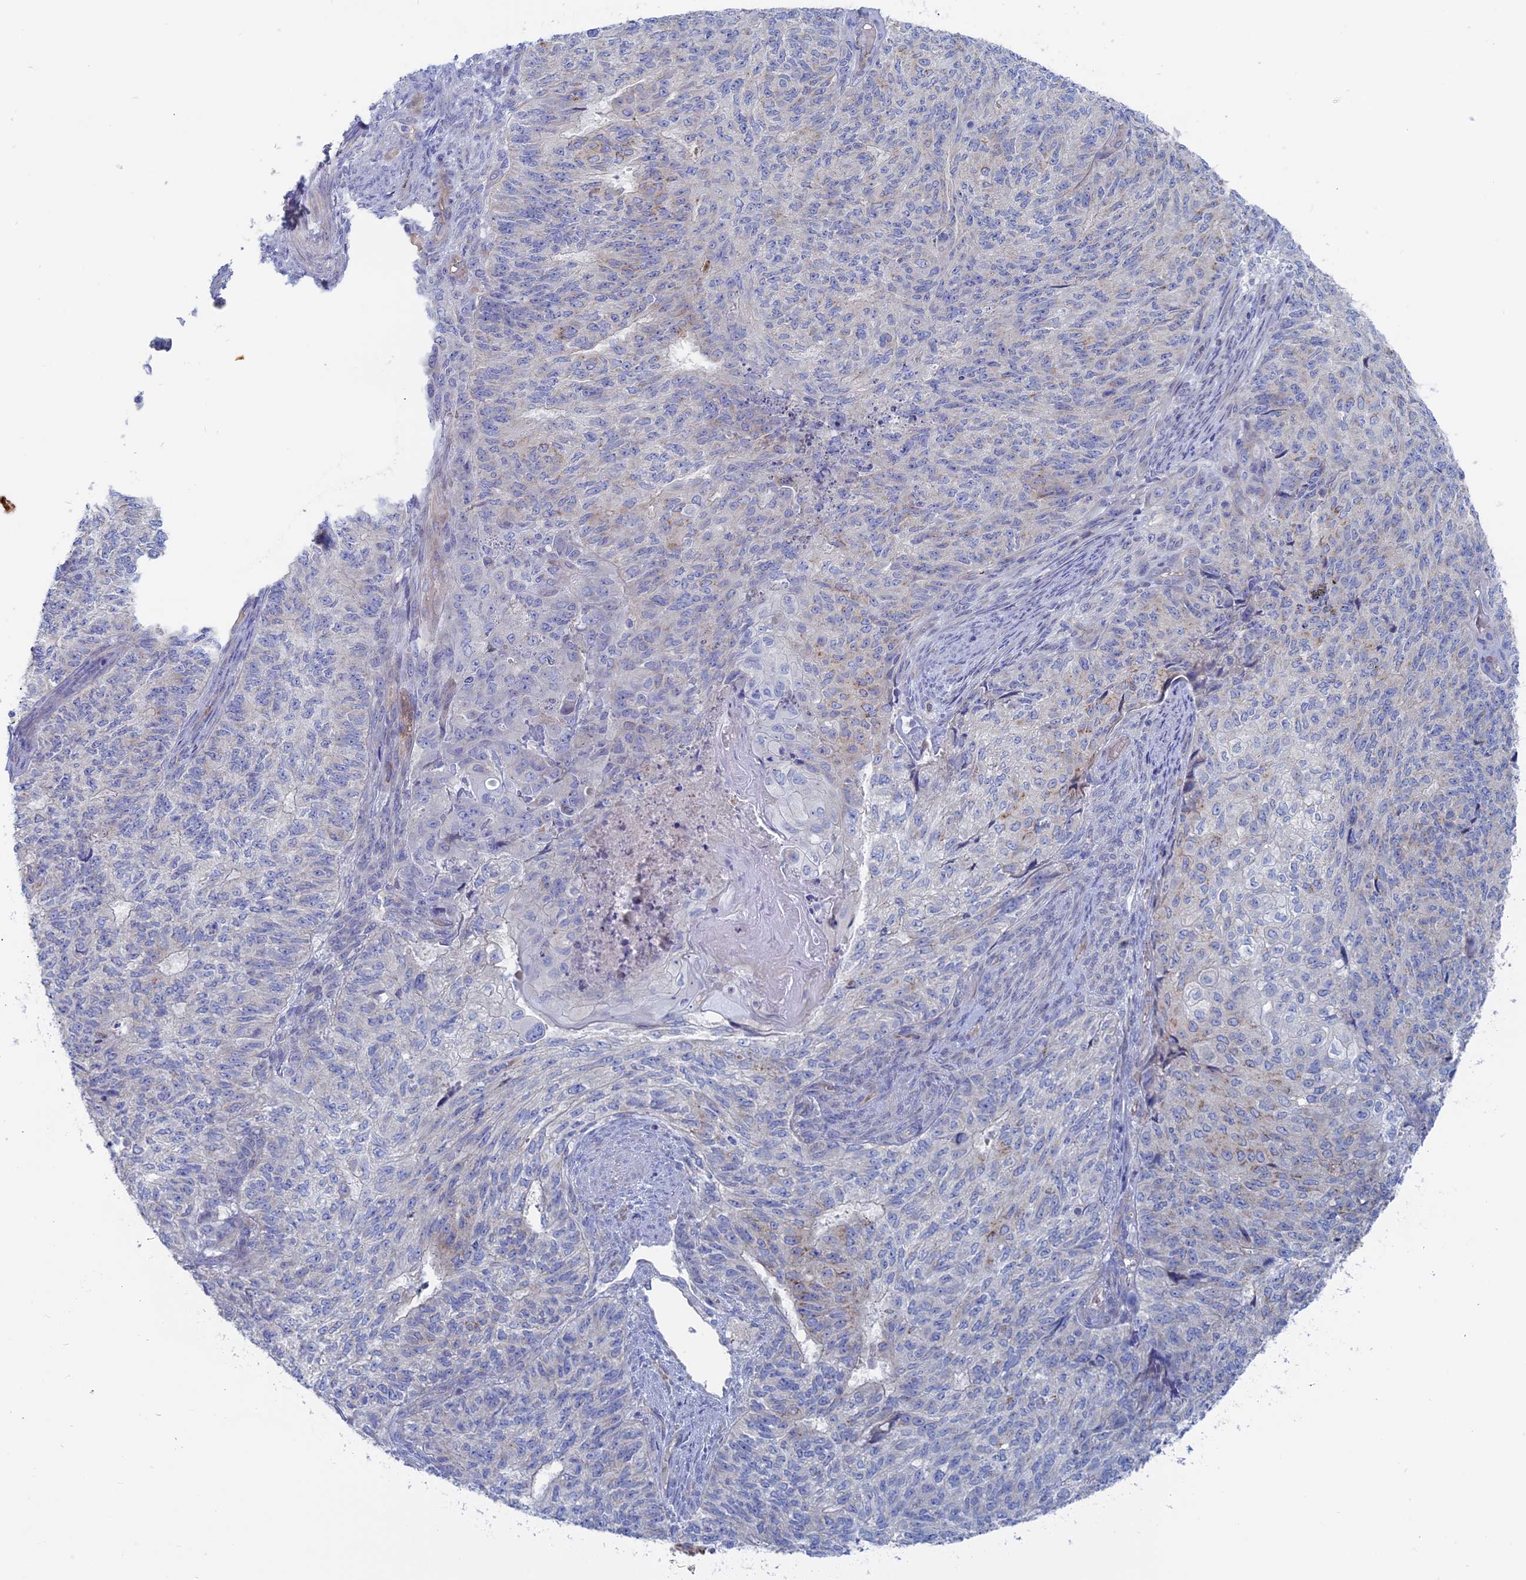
{"staining": {"intensity": "negative", "quantity": "none", "location": "none"}, "tissue": "endometrial cancer", "cell_type": "Tumor cells", "image_type": "cancer", "snomed": [{"axis": "morphology", "description": "Adenocarcinoma, NOS"}, {"axis": "topography", "description": "Endometrium"}], "caption": "Tumor cells are negative for brown protein staining in endometrial adenocarcinoma. The staining was performed using DAB to visualize the protein expression in brown, while the nuclei were stained in blue with hematoxylin (Magnification: 20x).", "gene": "TBC1D30", "patient": {"sex": "female", "age": 32}}